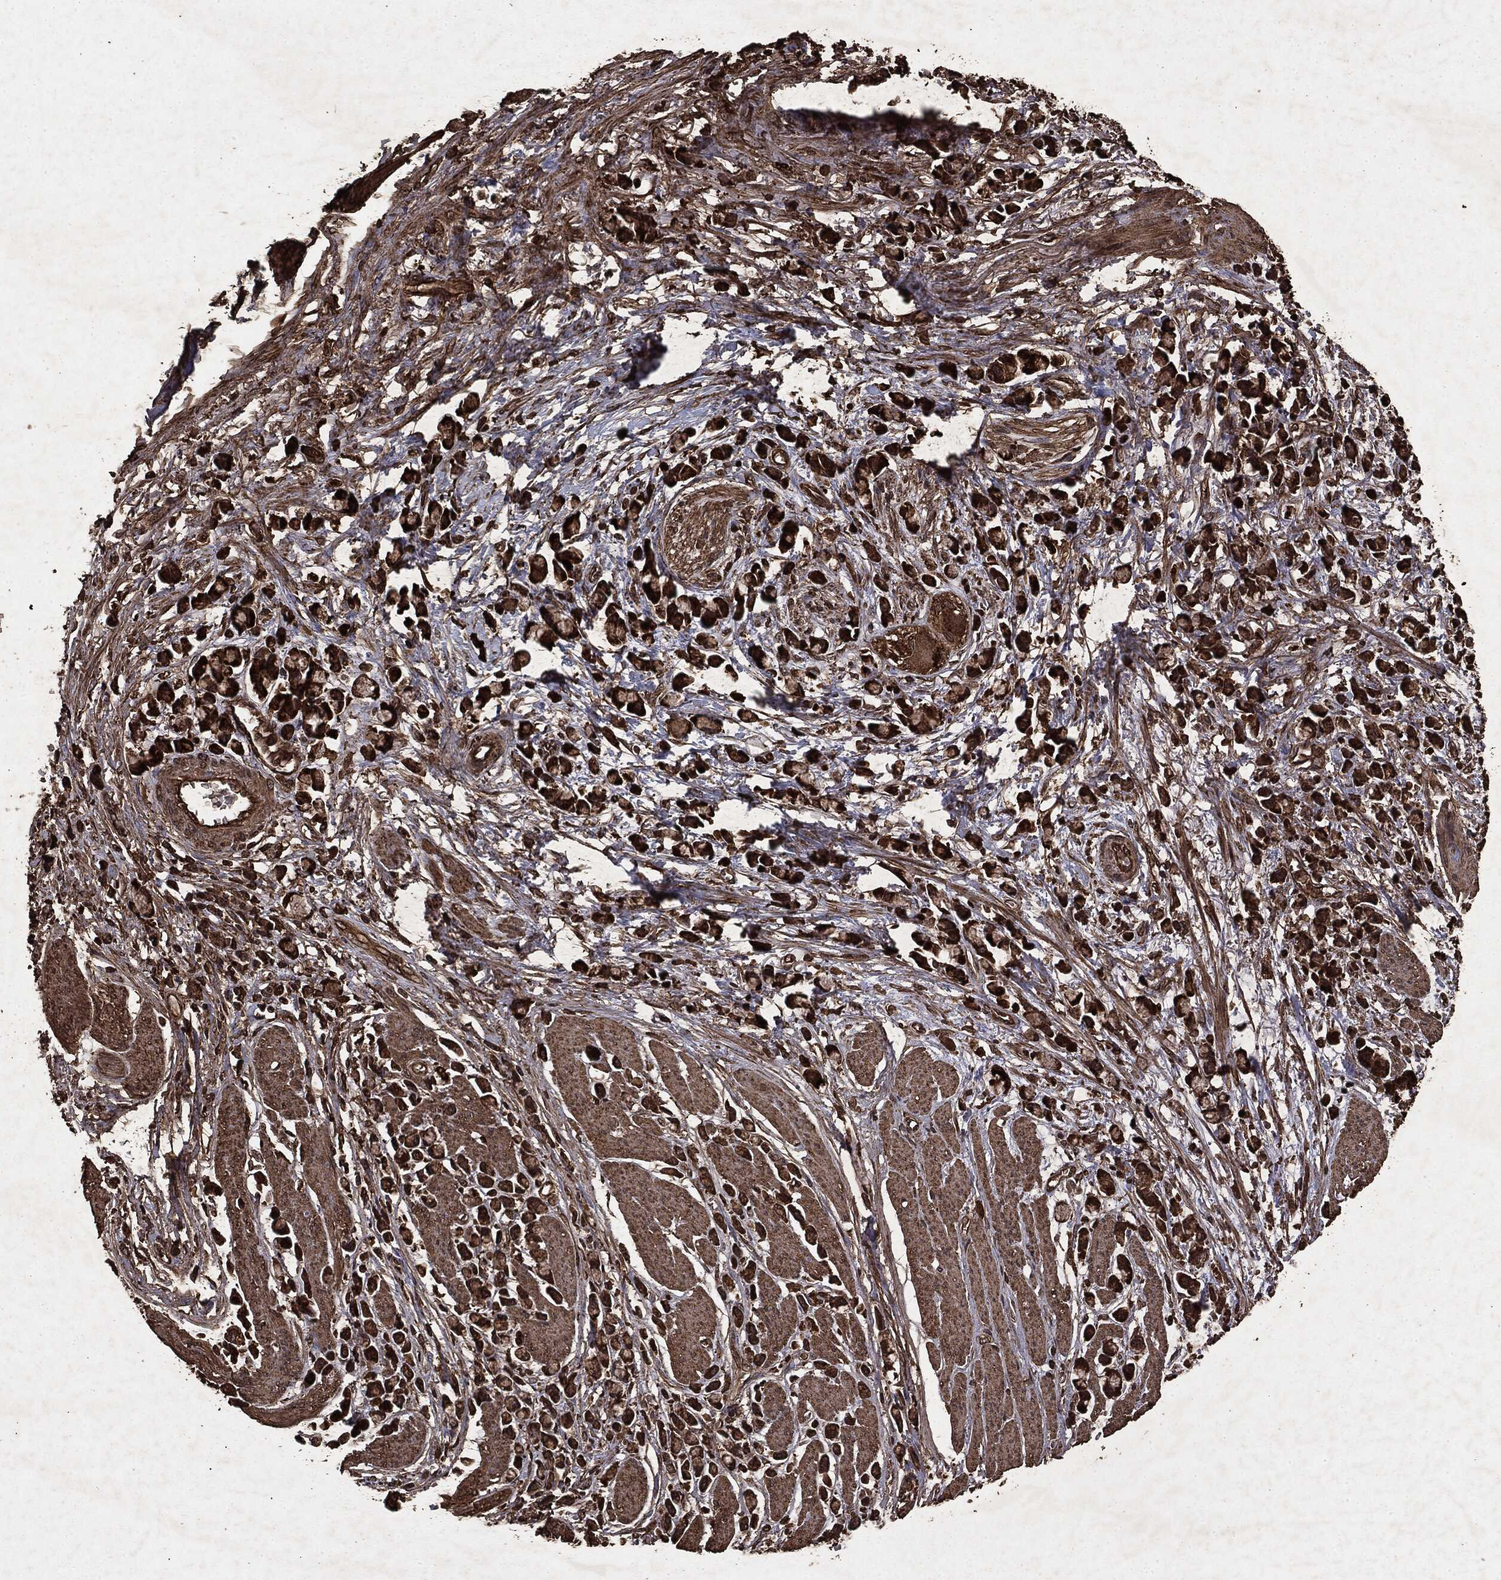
{"staining": {"intensity": "strong", "quantity": ">75%", "location": "cytoplasmic/membranous"}, "tissue": "stomach cancer", "cell_type": "Tumor cells", "image_type": "cancer", "snomed": [{"axis": "morphology", "description": "Adenocarcinoma, NOS"}, {"axis": "topography", "description": "Stomach"}], "caption": "DAB immunohistochemical staining of stomach adenocarcinoma shows strong cytoplasmic/membranous protein expression in approximately >75% of tumor cells.", "gene": "ARAF", "patient": {"sex": "female", "age": 81}}